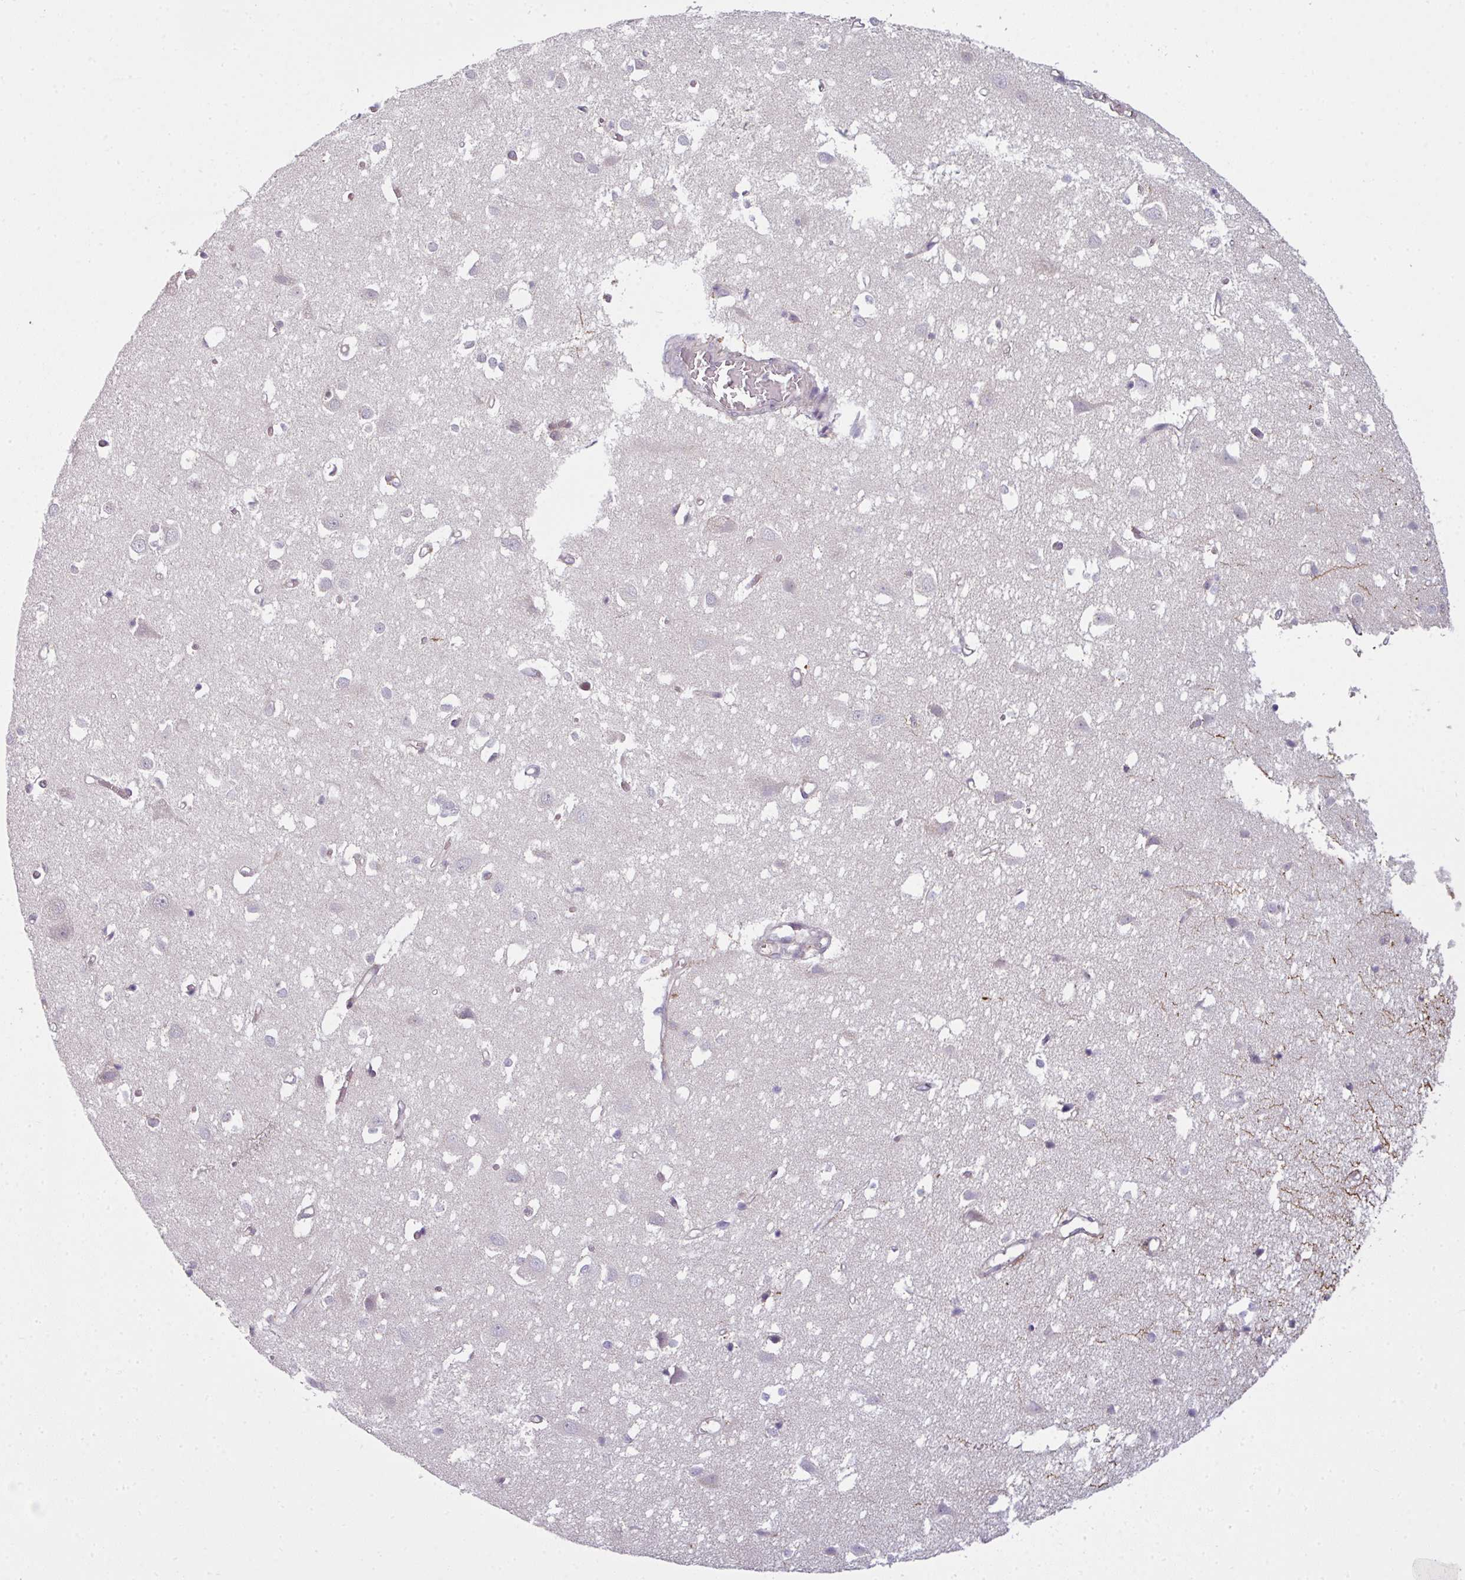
{"staining": {"intensity": "weak", "quantity": "<25%", "location": "cytoplasmic/membranous"}, "tissue": "cerebral cortex", "cell_type": "Endothelial cells", "image_type": "normal", "snomed": [{"axis": "morphology", "description": "Normal tissue, NOS"}, {"axis": "topography", "description": "Cerebral cortex"}], "caption": "Immunohistochemical staining of benign human cerebral cortex reveals no significant positivity in endothelial cells.", "gene": "DERPC", "patient": {"sex": "male", "age": 70}}